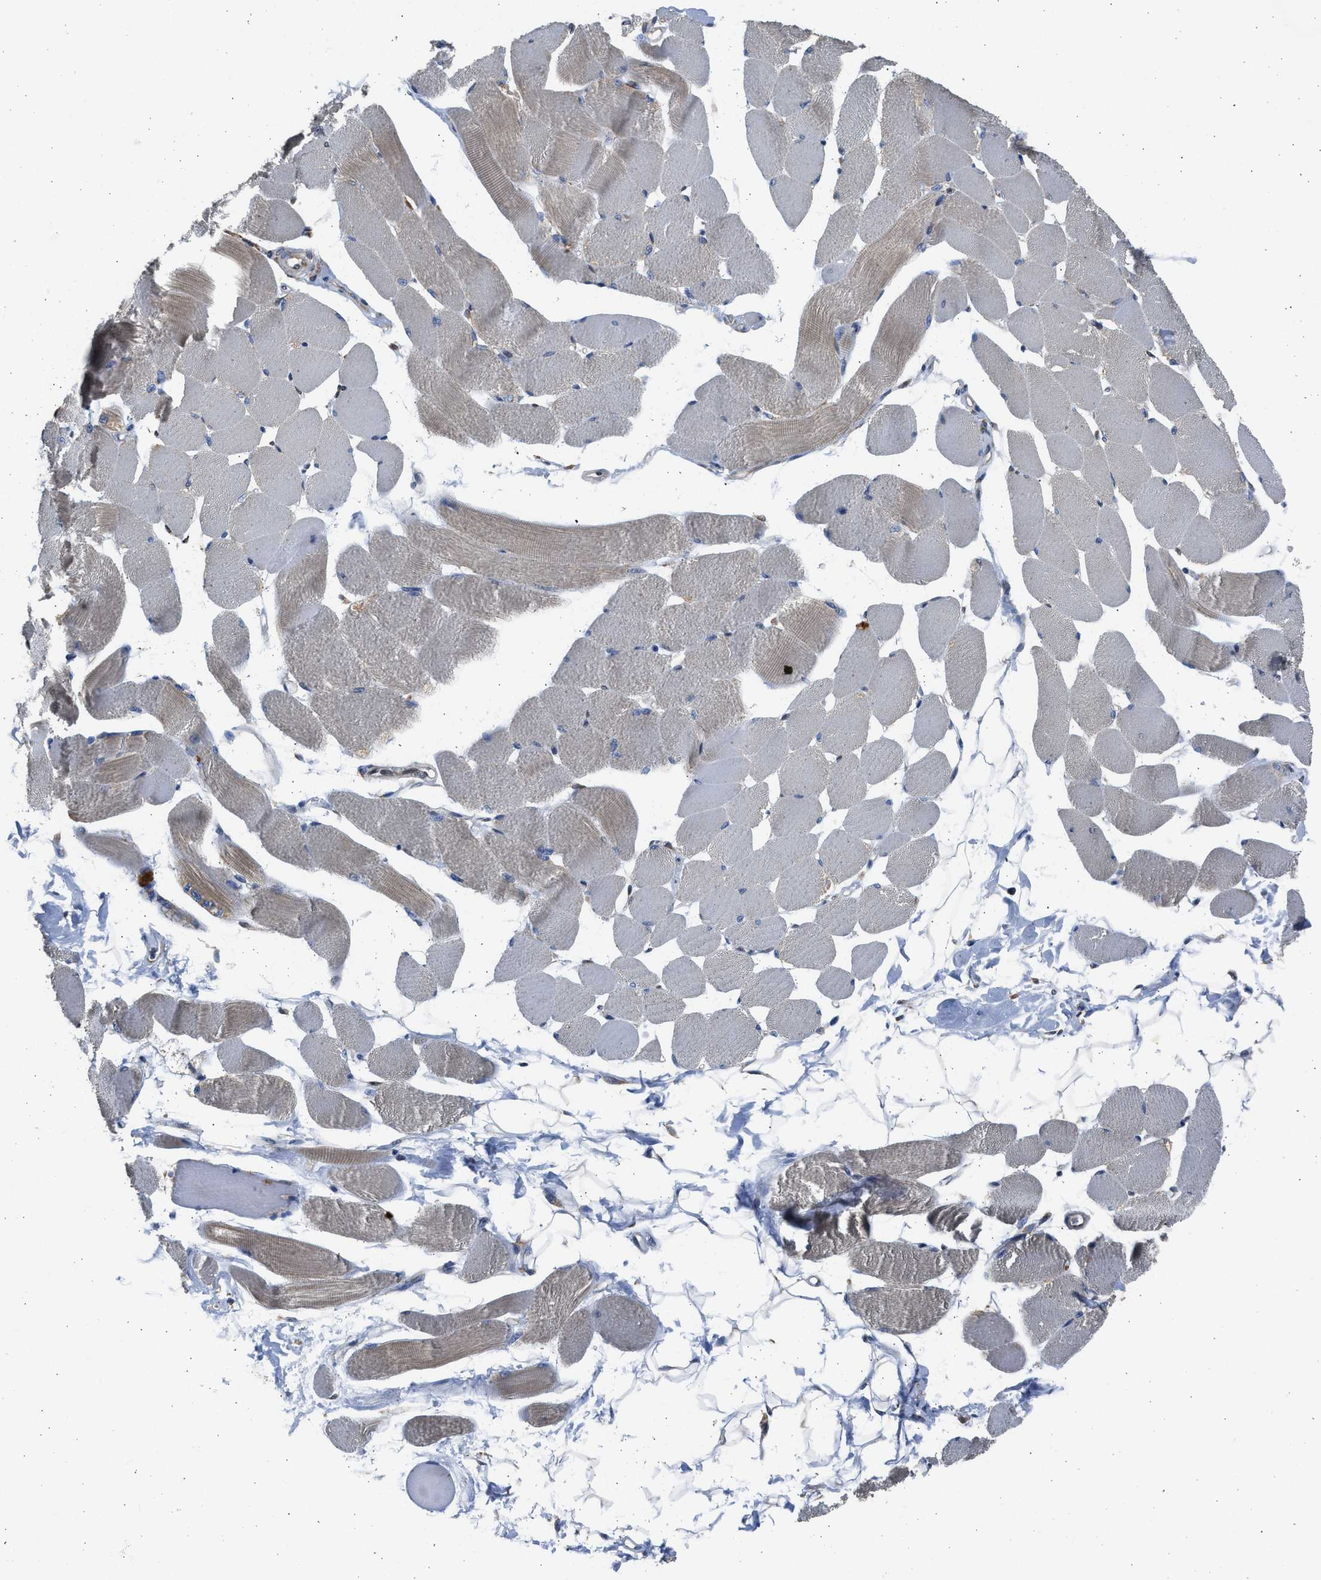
{"staining": {"intensity": "weak", "quantity": "<25%", "location": "cytoplasmic/membranous"}, "tissue": "skeletal muscle", "cell_type": "Myocytes", "image_type": "normal", "snomed": [{"axis": "morphology", "description": "Normal tissue, NOS"}, {"axis": "topography", "description": "Skeletal muscle"}, {"axis": "topography", "description": "Peripheral nerve tissue"}], "caption": "IHC photomicrograph of unremarkable skeletal muscle: skeletal muscle stained with DAB exhibits no significant protein positivity in myocytes.", "gene": "PLD2", "patient": {"sex": "female", "age": 84}}